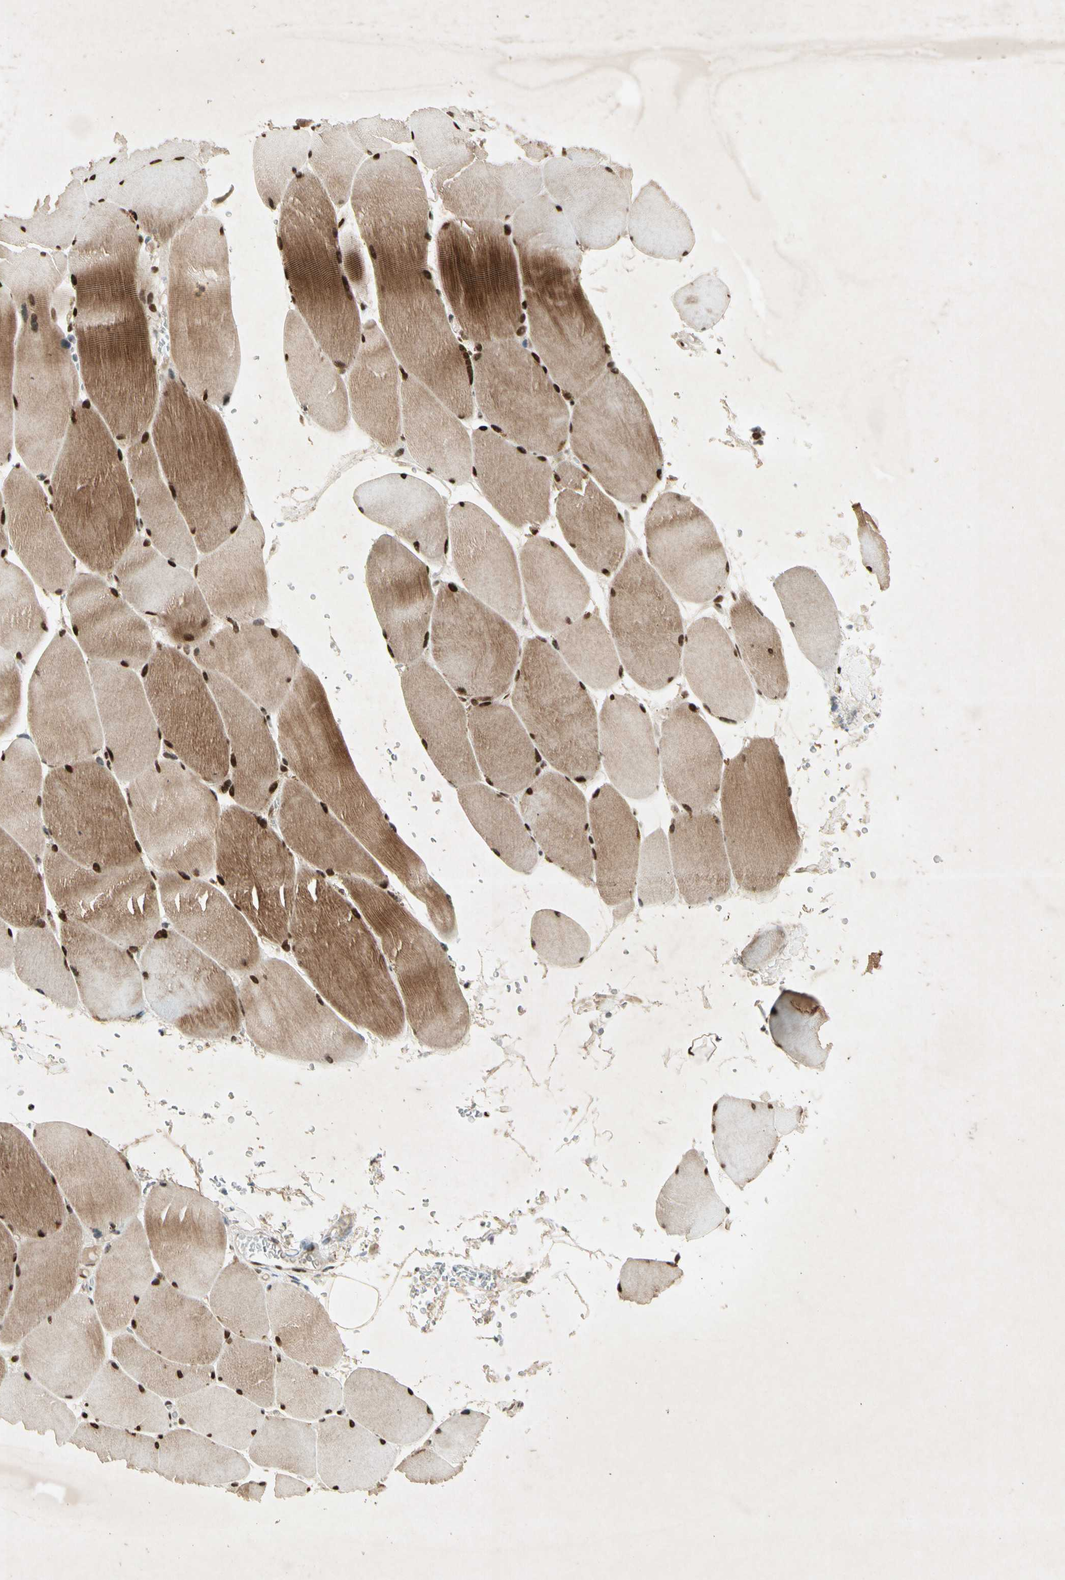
{"staining": {"intensity": "strong", "quantity": ">75%", "location": "cytoplasmic/membranous,nuclear"}, "tissue": "skeletal muscle", "cell_type": "Myocytes", "image_type": "normal", "snomed": [{"axis": "morphology", "description": "Normal tissue, NOS"}, {"axis": "topography", "description": "Skin"}, {"axis": "topography", "description": "Skeletal muscle"}], "caption": "IHC (DAB (3,3'-diaminobenzidine)) staining of unremarkable human skeletal muscle displays strong cytoplasmic/membranous,nuclear protein expression in approximately >75% of myocytes.", "gene": "RNF43", "patient": {"sex": "male", "age": 83}}